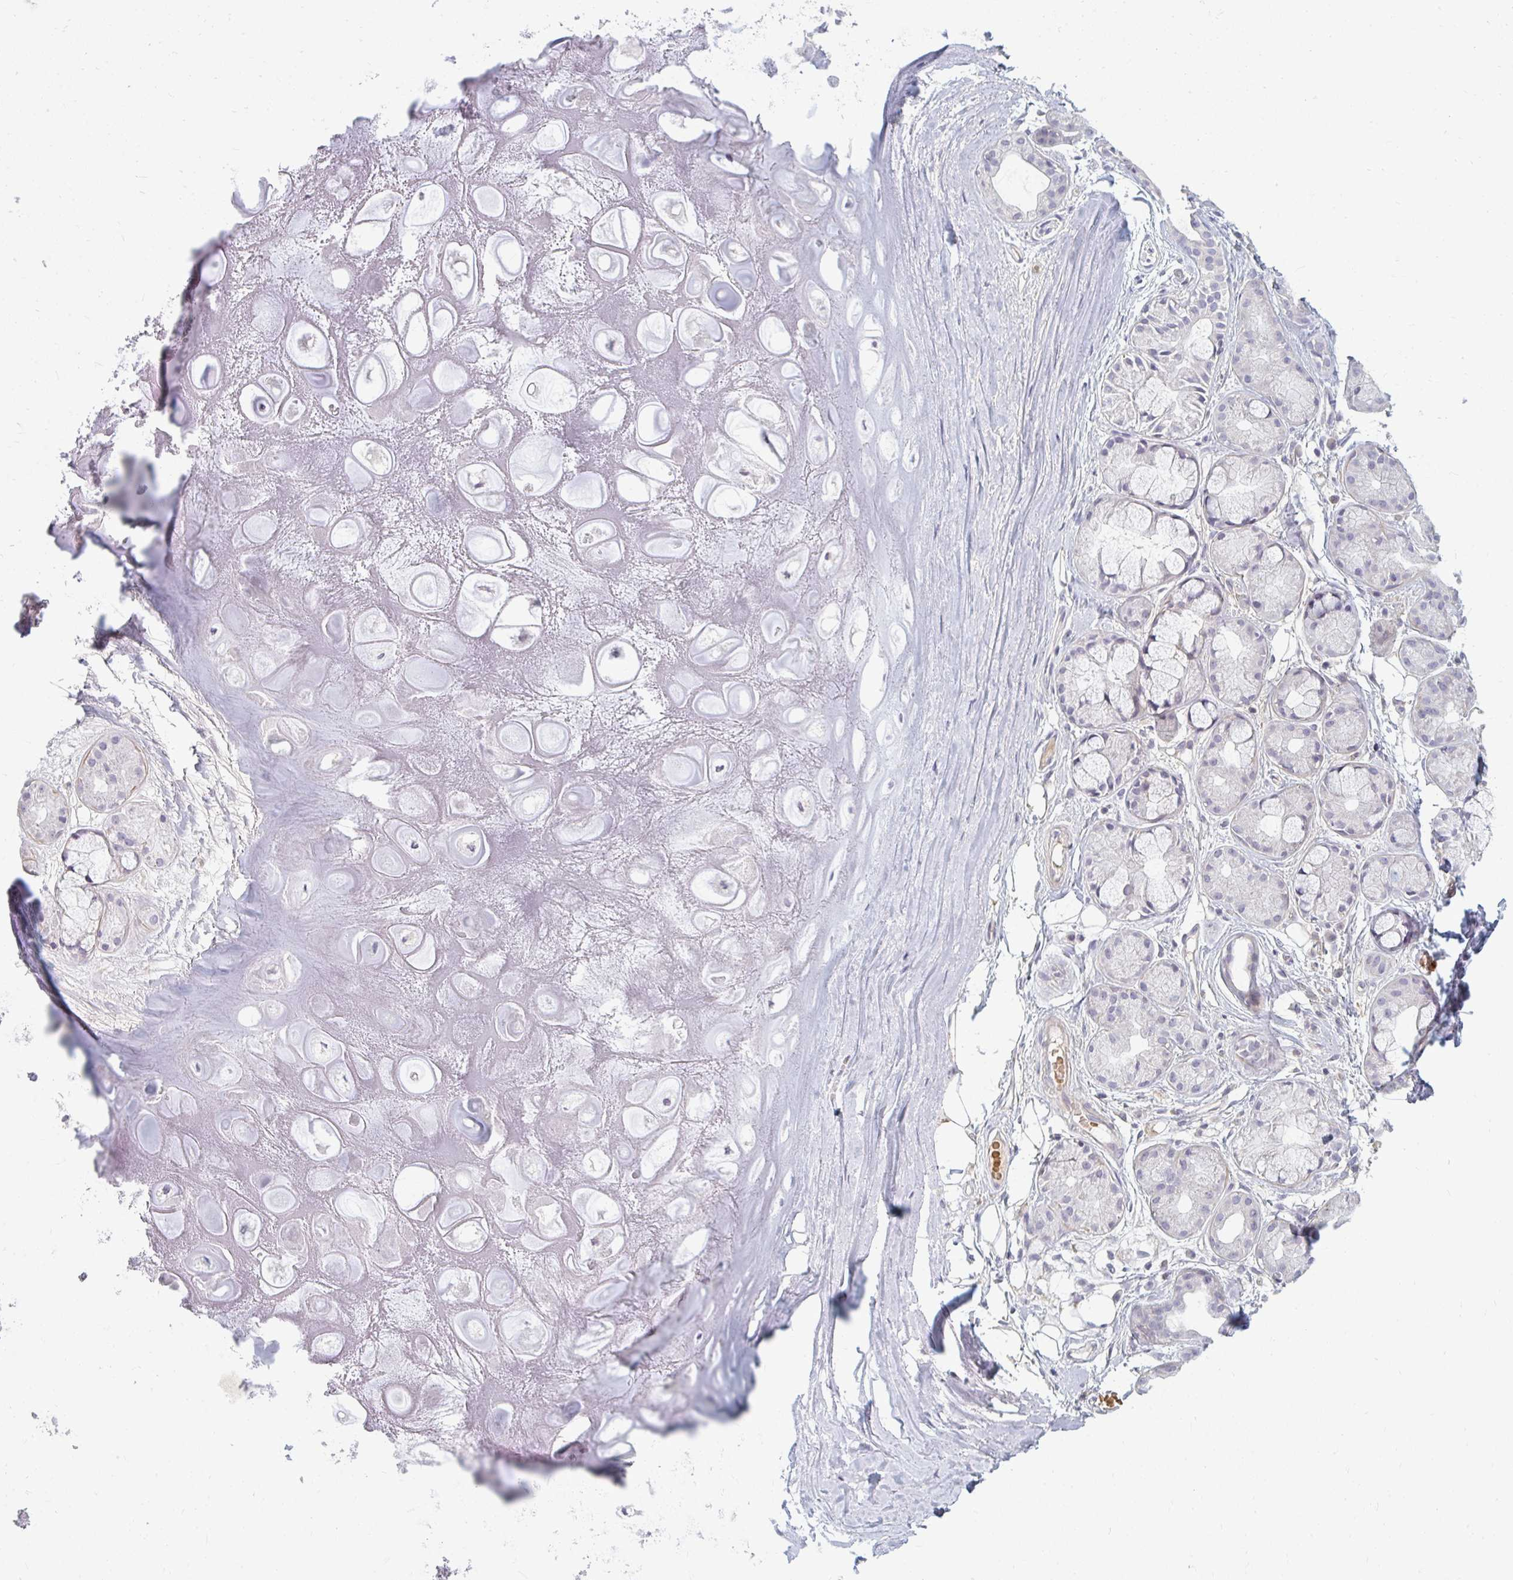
{"staining": {"intensity": "negative", "quantity": "none", "location": "none"}, "tissue": "adipose tissue", "cell_type": "Adipocytes", "image_type": "normal", "snomed": [{"axis": "morphology", "description": "Normal tissue, NOS"}, {"axis": "topography", "description": "Lymph node"}, {"axis": "topography", "description": "Cartilage tissue"}, {"axis": "topography", "description": "Nasopharynx"}], "caption": "This is an immunohistochemistry (IHC) histopathology image of unremarkable adipose tissue. There is no staining in adipocytes.", "gene": "RAB33A", "patient": {"sex": "male", "age": 63}}